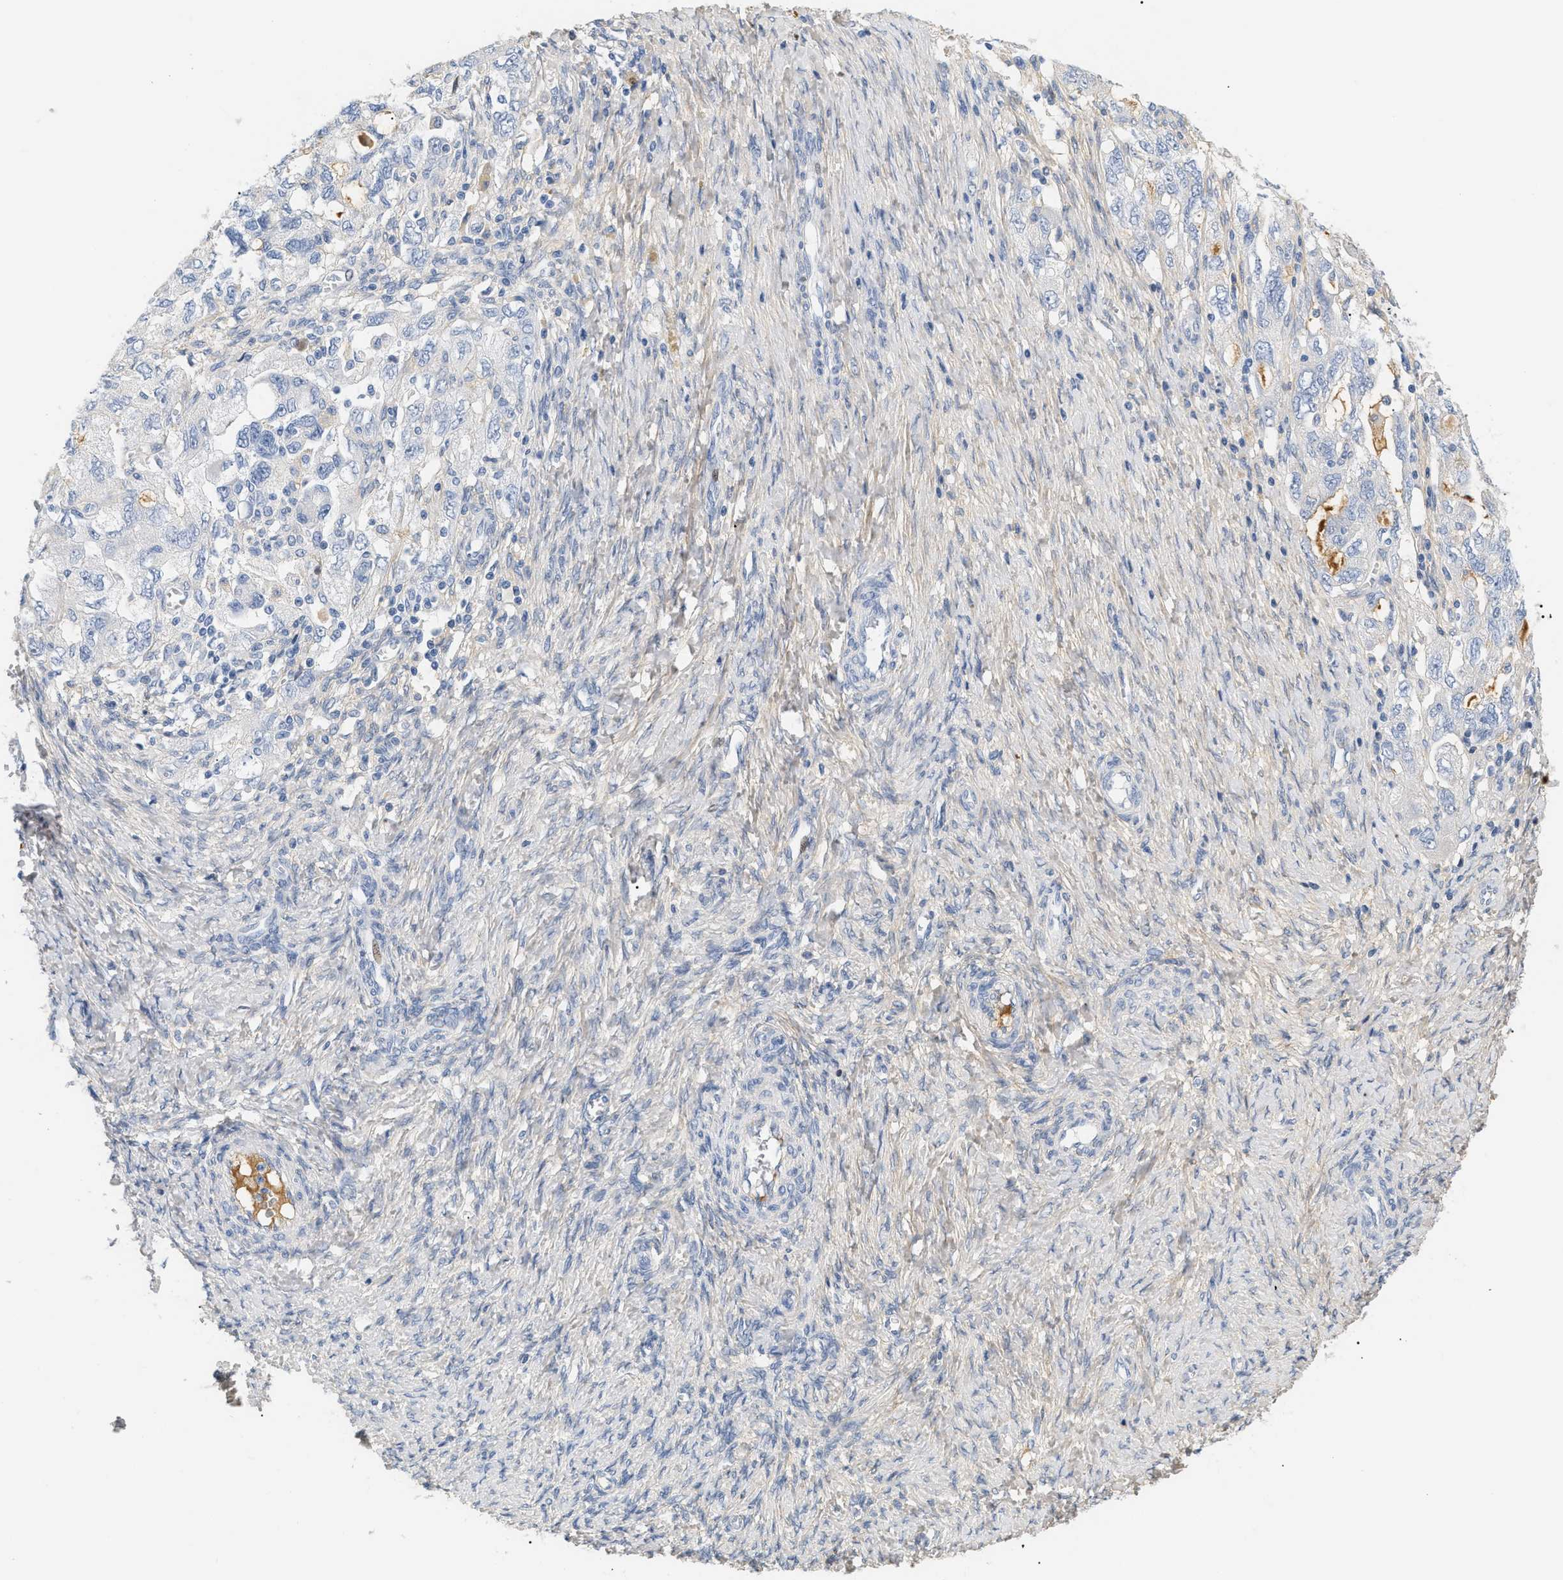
{"staining": {"intensity": "negative", "quantity": "none", "location": "none"}, "tissue": "ovarian cancer", "cell_type": "Tumor cells", "image_type": "cancer", "snomed": [{"axis": "morphology", "description": "Carcinoma, NOS"}, {"axis": "morphology", "description": "Cystadenocarcinoma, serous, NOS"}, {"axis": "topography", "description": "Ovary"}], "caption": "Human ovarian cancer stained for a protein using immunohistochemistry shows no expression in tumor cells.", "gene": "CFH", "patient": {"sex": "female", "age": 69}}